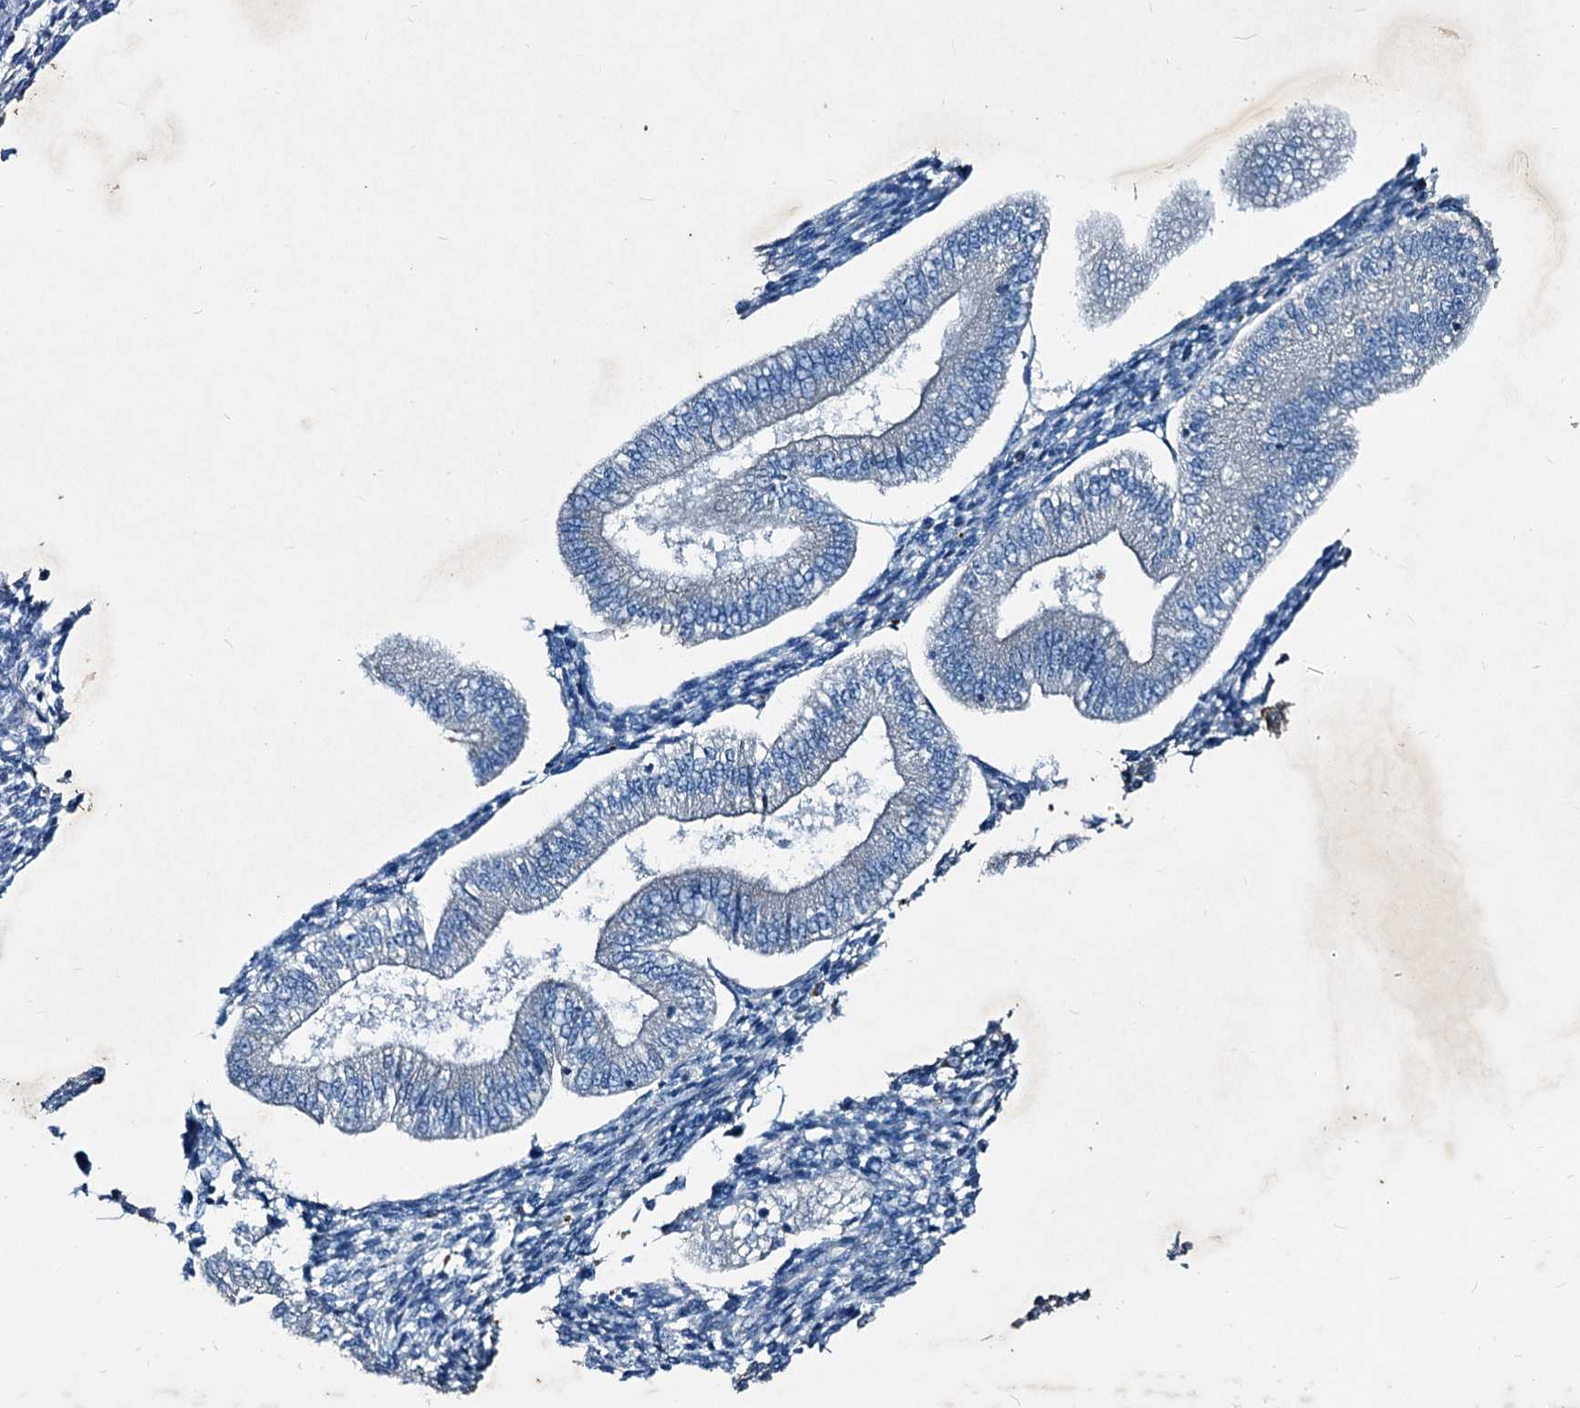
{"staining": {"intensity": "negative", "quantity": "none", "location": "none"}, "tissue": "endometrium", "cell_type": "Cells in endometrial stroma", "image_type": "normal", "snomed": [{"axis": "morphology", "description": "Normal tissue, NOS"}, {"axis": "topography", "description": "Endometrium"}], "caption": "Cells in endometrial stroma show no significant protein positivity in benign endometrium. (IHC, brightfield microscopy, high magnification).", "gene": "AGBL4", "patient": {"sex": "female", "age": 34}}